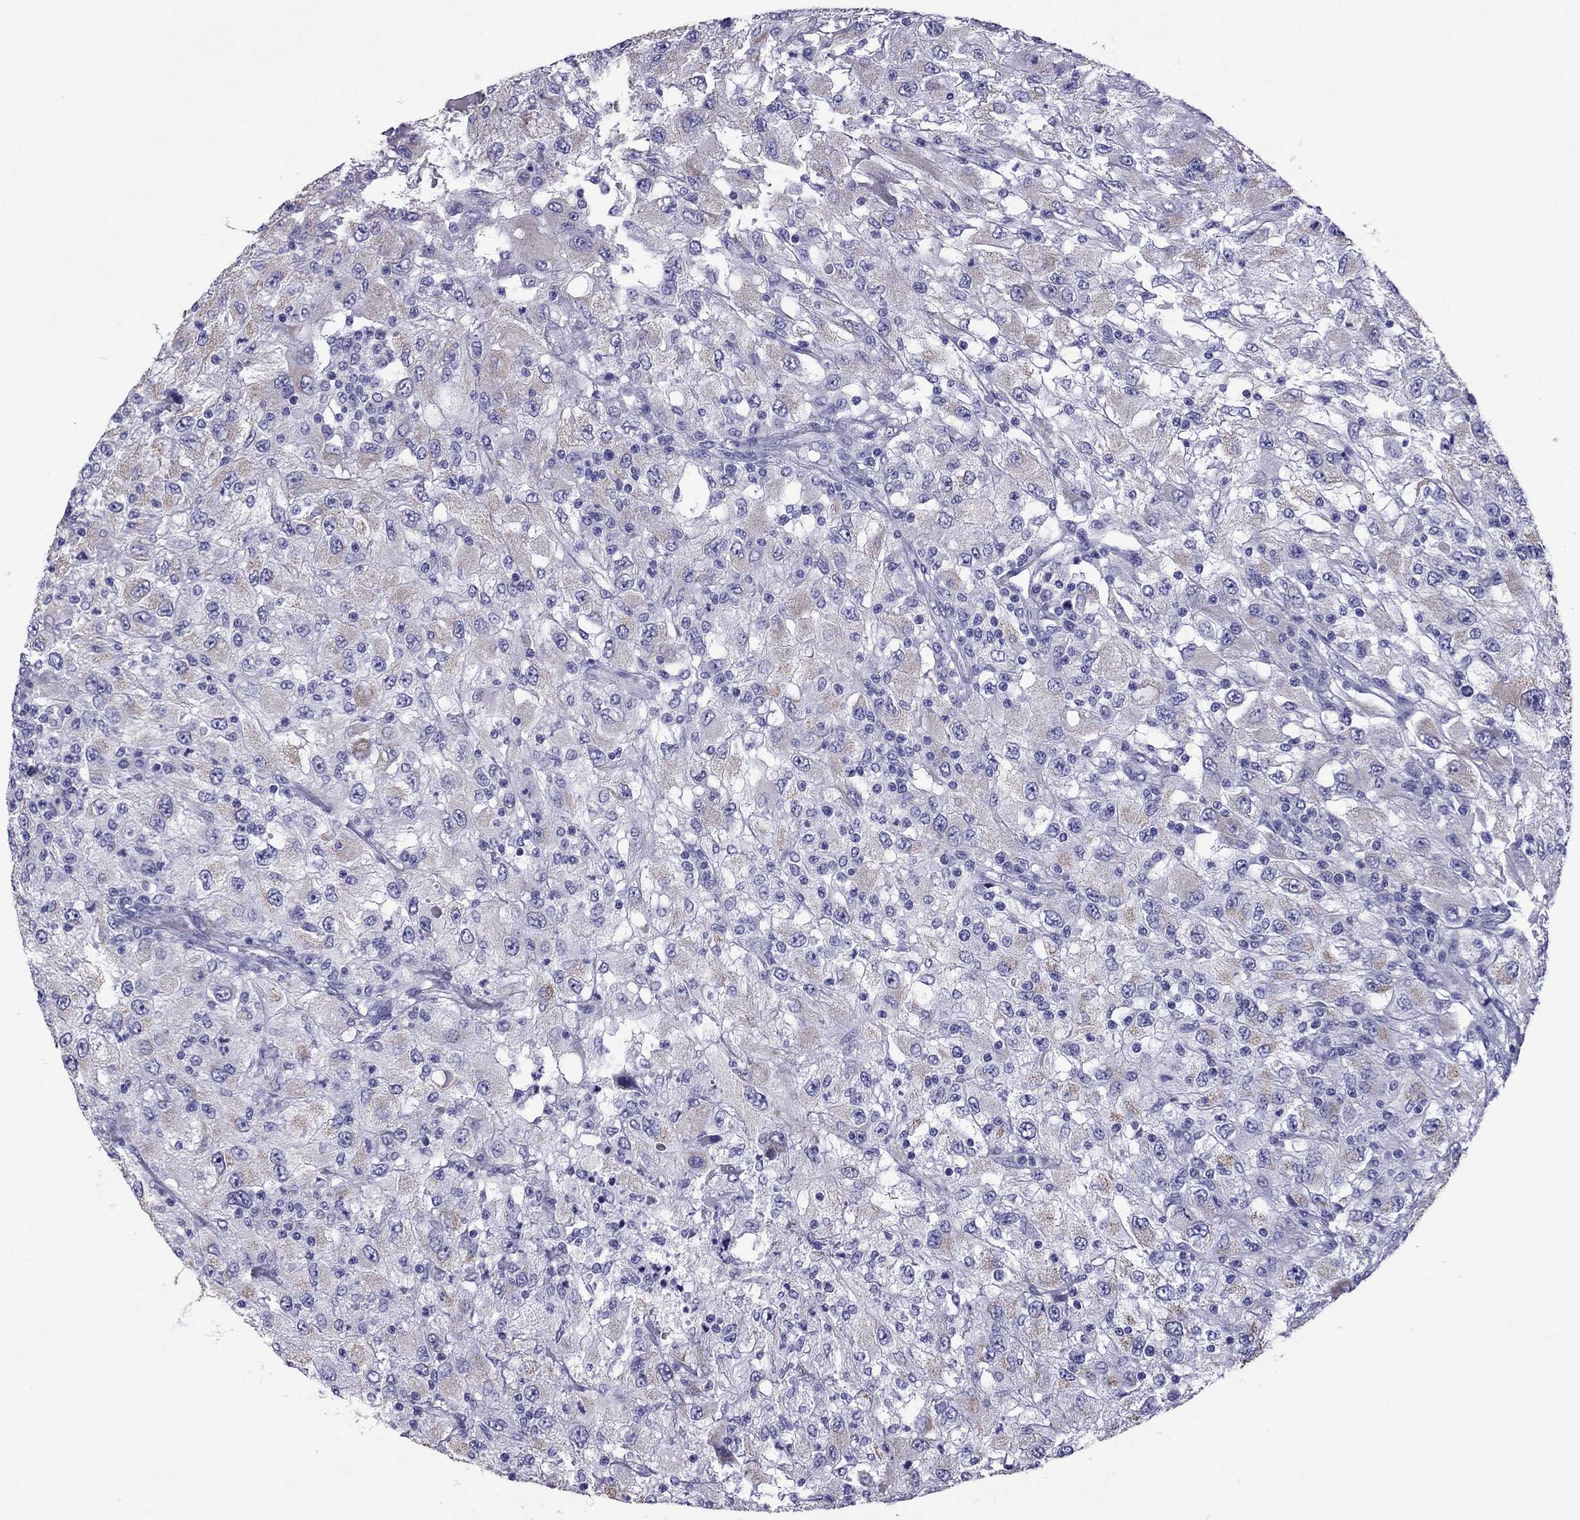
{"staining": {"intensity": "weak", "quantity": "<25%", "location": "cytoplasmic/membranous"}, "tissue": "renal cancer", "cell_type": "Tumor cells", "image_type": "cancer", "snomed": [{"axis": "morphology", "description": "Adenocarcinoma, NOS"}, {"axis": "topography", "description": "Kidney"}], "caption": "A high-resolution photomicrograph shows immunohistochemistry staining of renal cancer, which demonstrates no significant staining in tumor cells.", "gene": "TTLL13", "patient": {"sex": "female", "age": 67}}